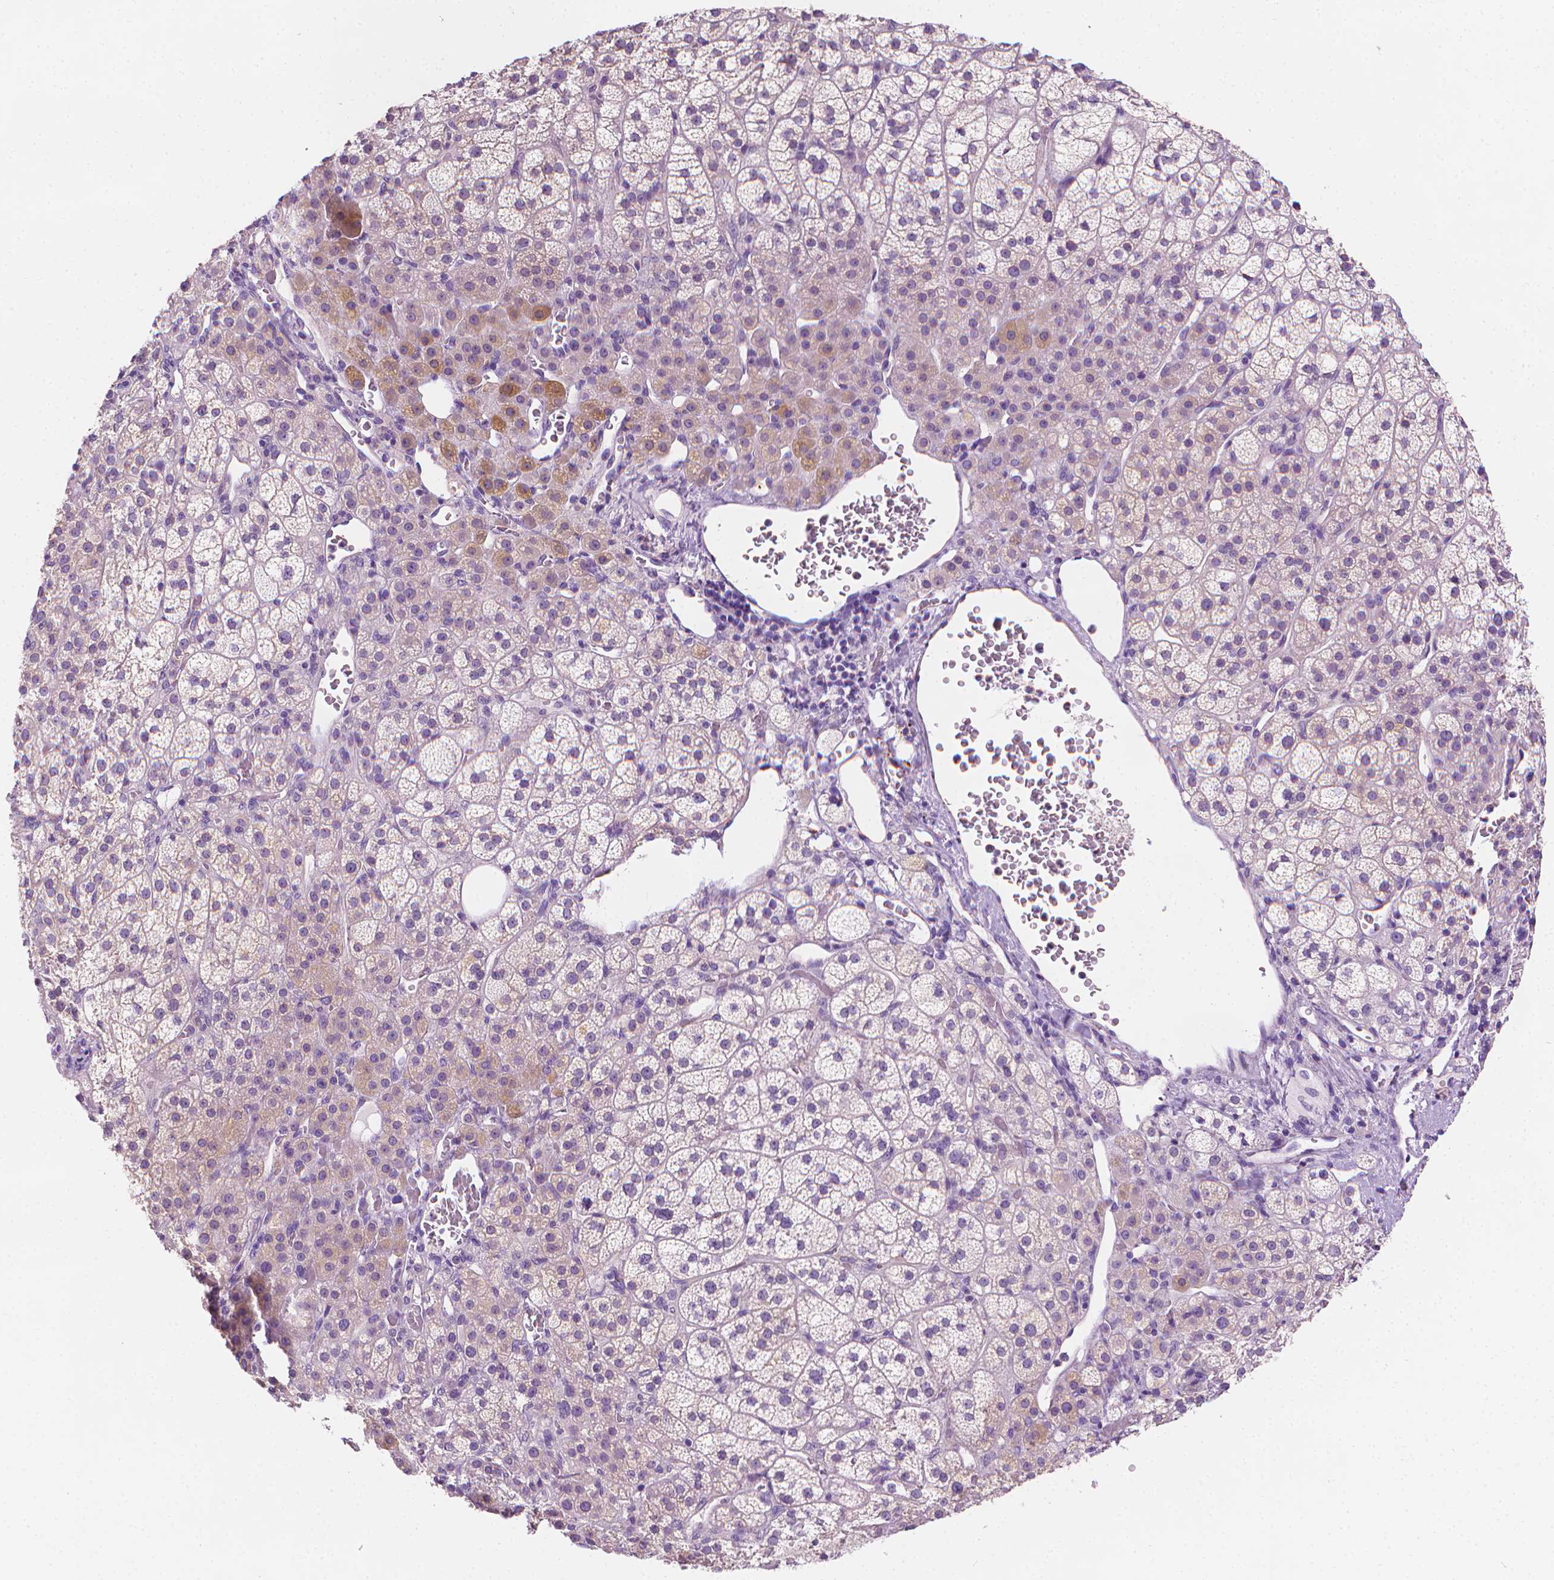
{"staining": {"intensity": "moderate", "quantity": "<25%", "location": "cytoplasmic/membranous"}, "tissue": "adrenal gland", "cell_type": "Glandular cells", "image_type": "normal", "snomed": [{"axis": "morphology", "description": "Normal tissue, NOS"}, {"axis": "topography", "description": "Adrenal gland"}], "caption": "Immunohistochemistry (IHC) of benign adrenal gland reveals low levels of moderate cytoplasmic/membranous positivity in about <25% of glandular cells.", "gene": "FASN", "patient": {"sex": "female", "age": 60}}